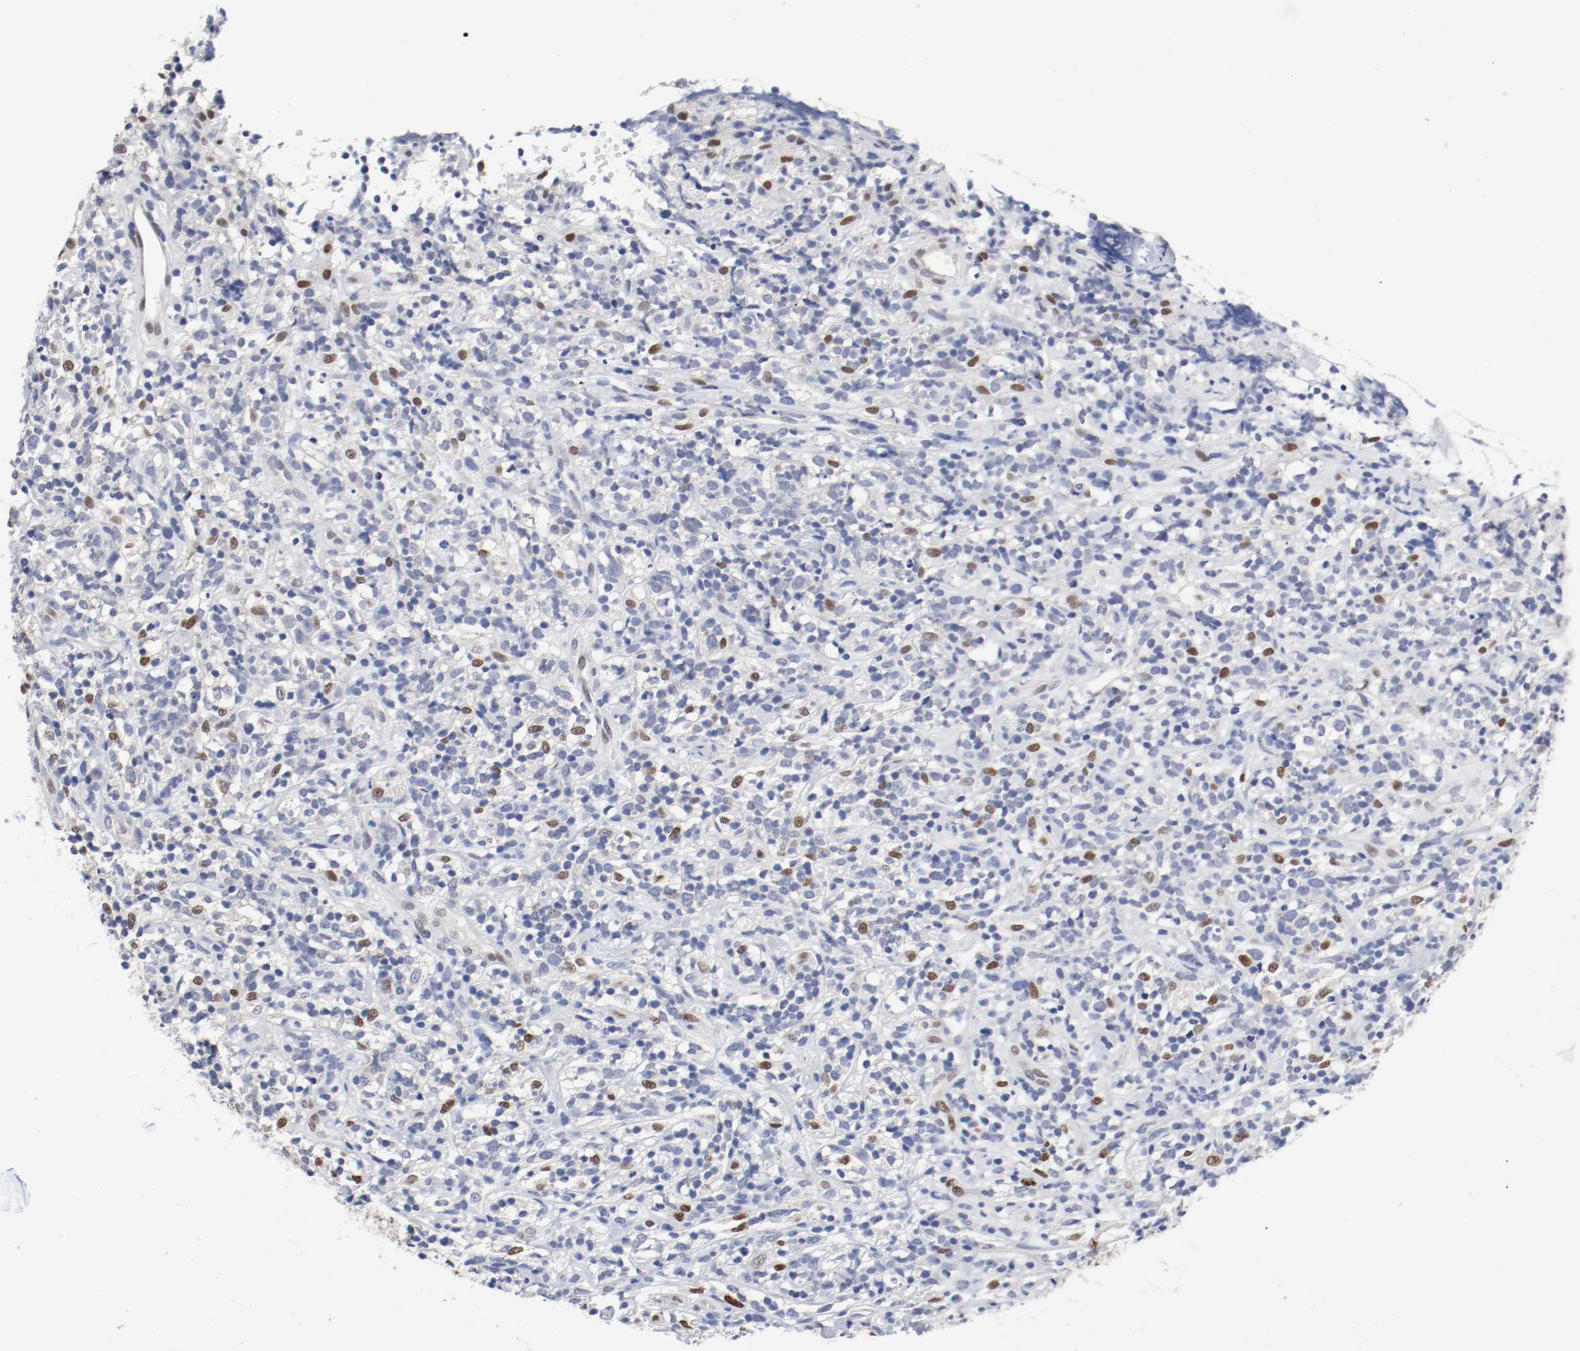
{"staining": {"intensity": "moderate", "quantity": "<25%", "location": "nuclear"}, "tissue": "lymphoma", "cell_type": "Tumor cells", "image_type": "cancer", "snomed": [{"axis": "morphology", "description": "Malignant lymphoma, non-Hodgkin's type, High grade"}, {"axis": "topography", "description": "Lymph node"}], "caption": "A histopathology image showing moderate nuclear staining in approximately <25% of tumor cells in lymphoma, as visualized by brown immunohistochemical staining.", "gene": "FOSL2", "patient": {"sex": "female", "age": 73}}